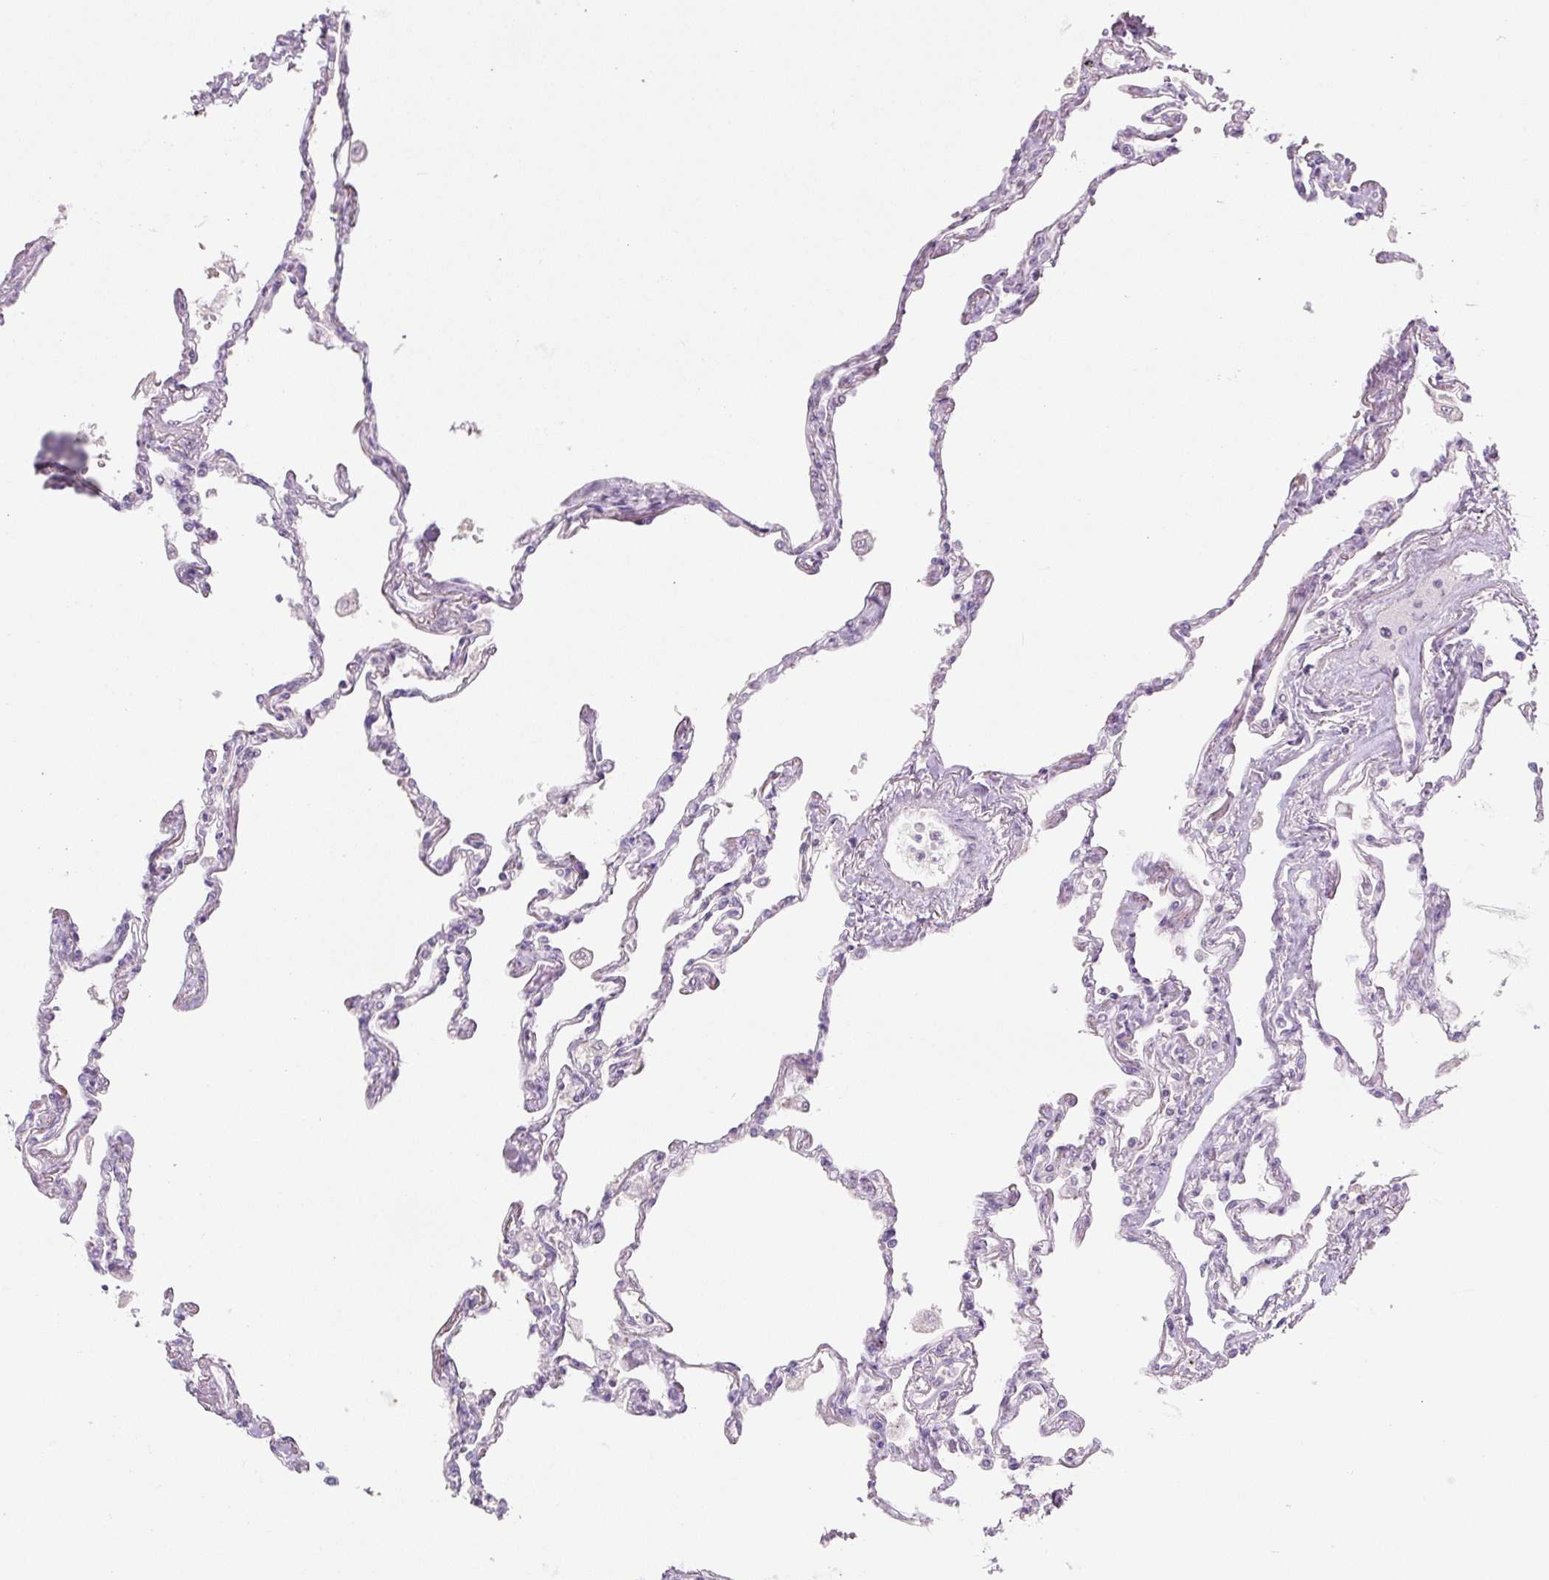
{"staining": {"intensity": "negative", "quantity": "none", "location": "none"}, "tissue": "lung", "cell_type": "Alveolar cells", "image_type": "normal", "snomed": [{"axis": "morphology", "description": "Normal tissue, NOS"}, {"axis": "topography", "description": "Lung"}], "caption": "The micrograph reveals no staining of alveolar cells in unremarkable lung.", "gene": "PRM1", "patient": {"sex": "female", "age": 67}}